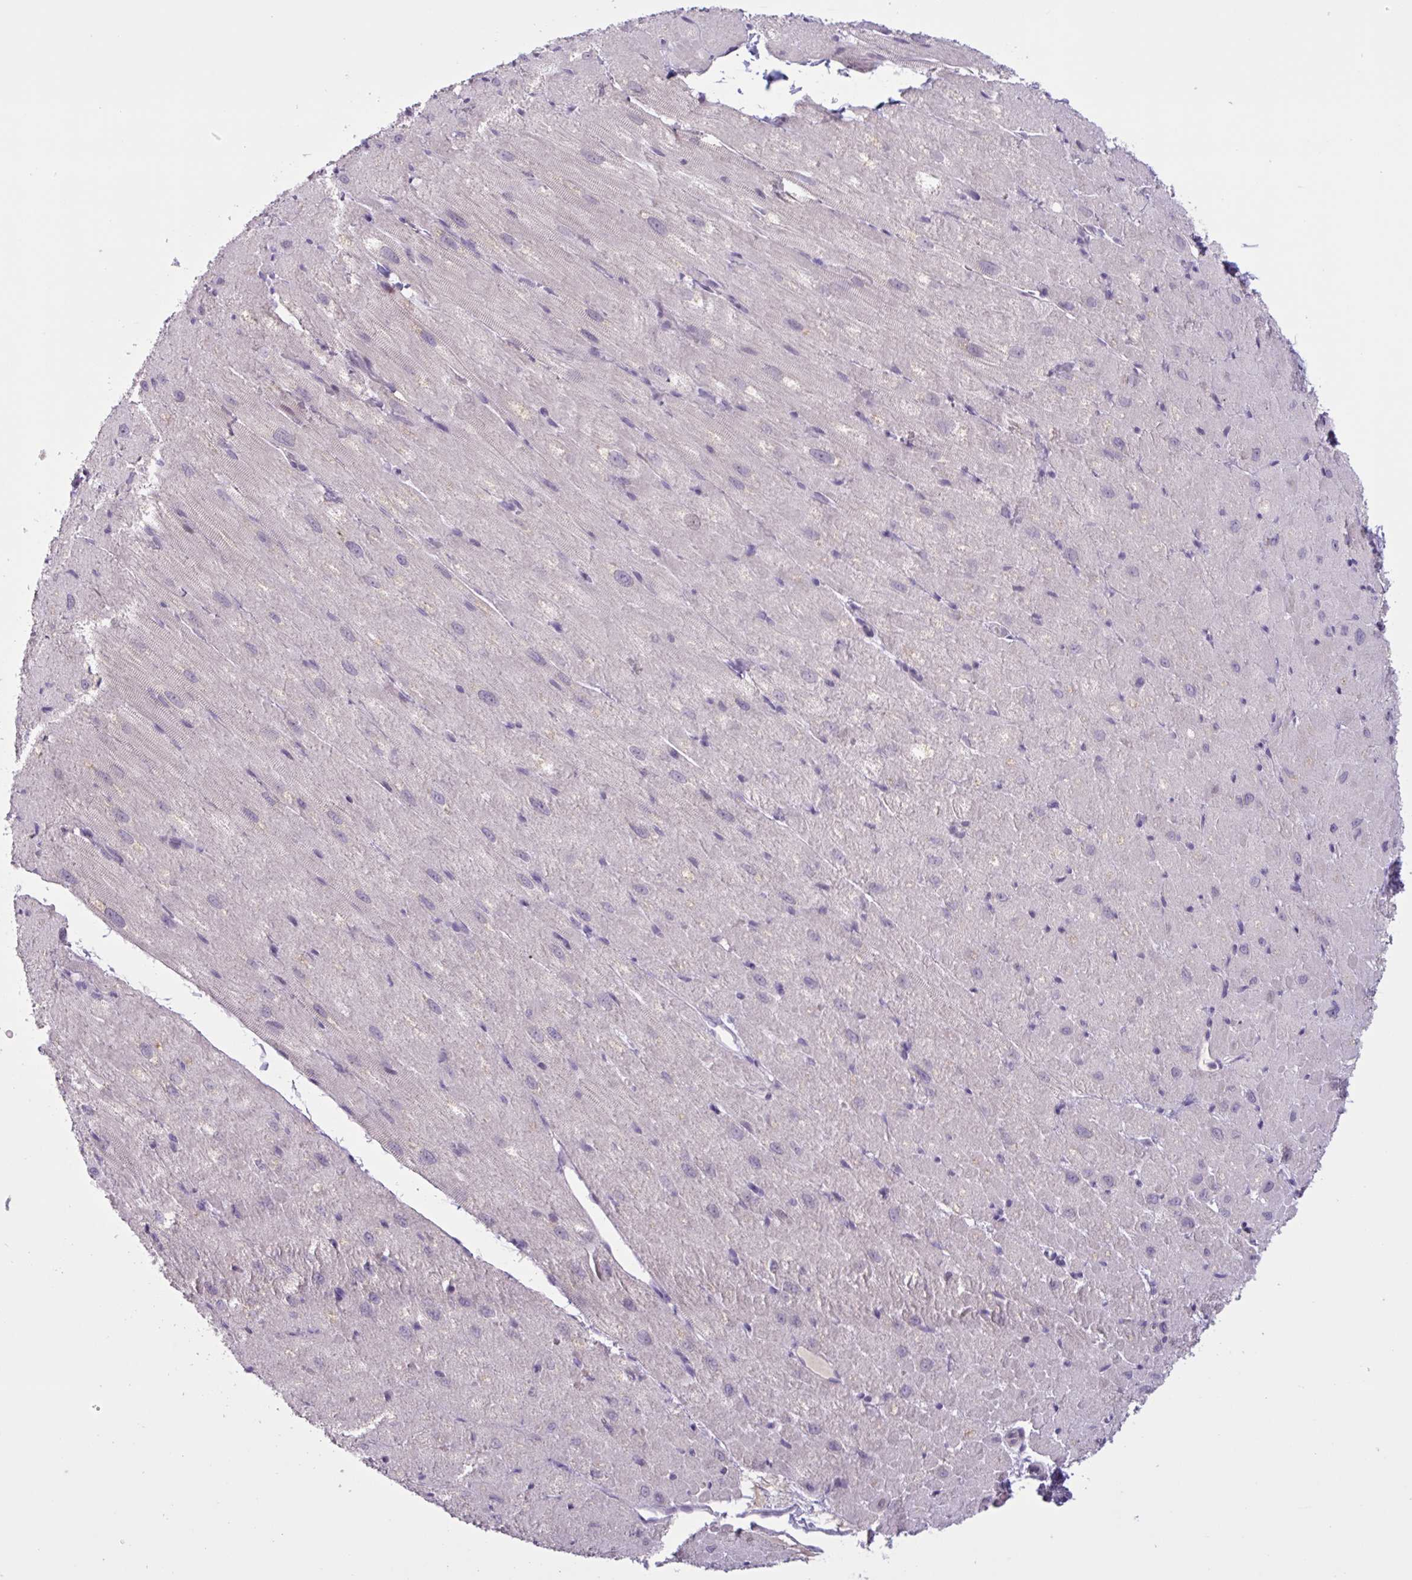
{"staining": {"intensity": "moderate", "quantity": "25%-75%", "location": "cytoplasmic/membranous"}, "tissue": "heart muscle", "cell_type": "Cardiomyocytes", "image_type": "normal", "snomed": [{"axis": "morphology", "description": "Normal tissue, NOS"}, {"axis": "topography", "description": "Heart"}], "caption": "Cardiomyocytes reveal medium levels of moderate cytoplasmic/membranous staining in approximately 25%-75% of cells in unremarkable human heart muscle.", "gene": "ENSG00000281613", "patient": {"sex": "male", "age": 62}}